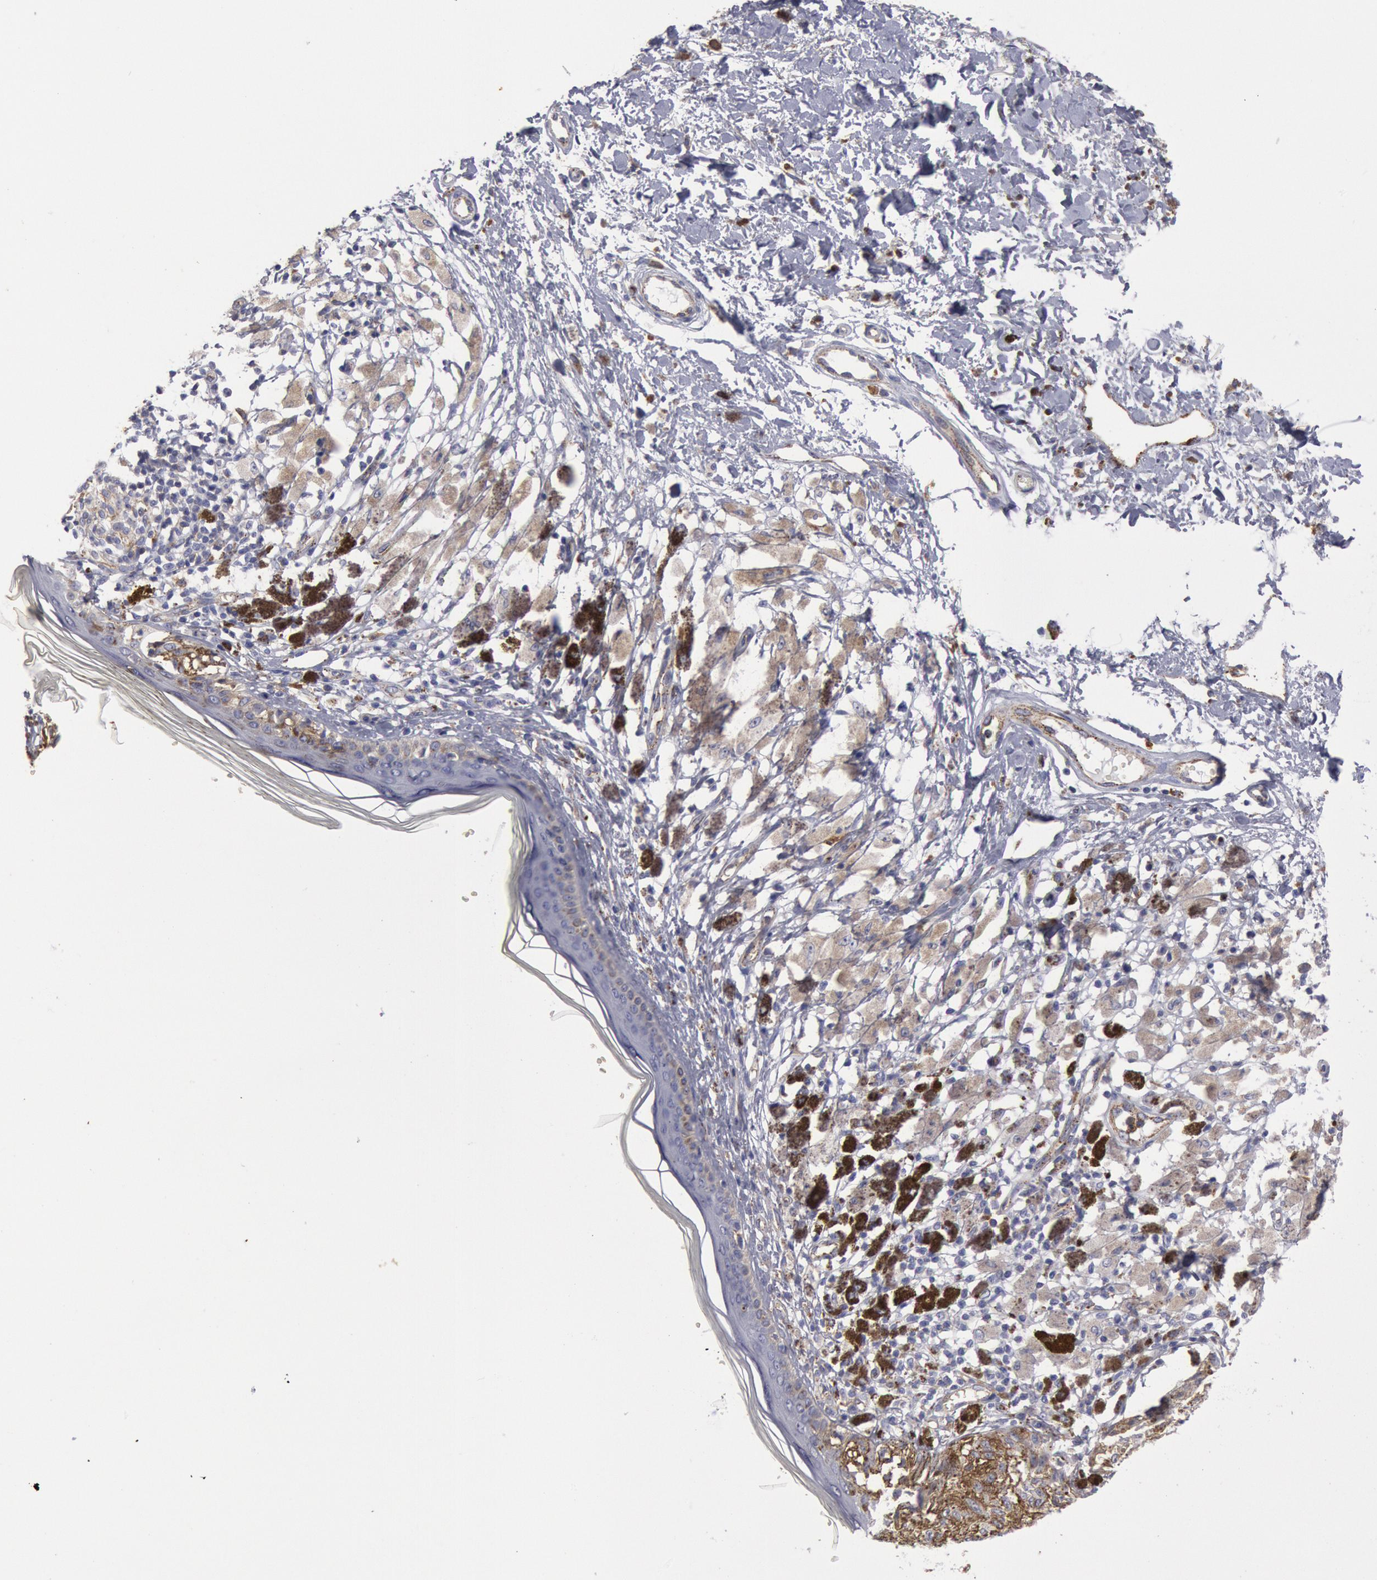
{"staining": {"intensity": "negative", "quantity": "none", "location": "none"}, "tissue": "melanoma", "cell_type": "Tumor cells", "image_type": "cancer", "snomed": [{"axis": "morphology", "description": "Malignant melanoma, NOS"}, {"axis": "topography", "description": "Skin"}], "caption": "Immunohistochemistry photomicrograph of human malignant melanoma stained for a protein (brown), which reveals no positivity in tumor cells.", "gene": "FLOT1", "patient": {"sex": "male", "age": 88}}